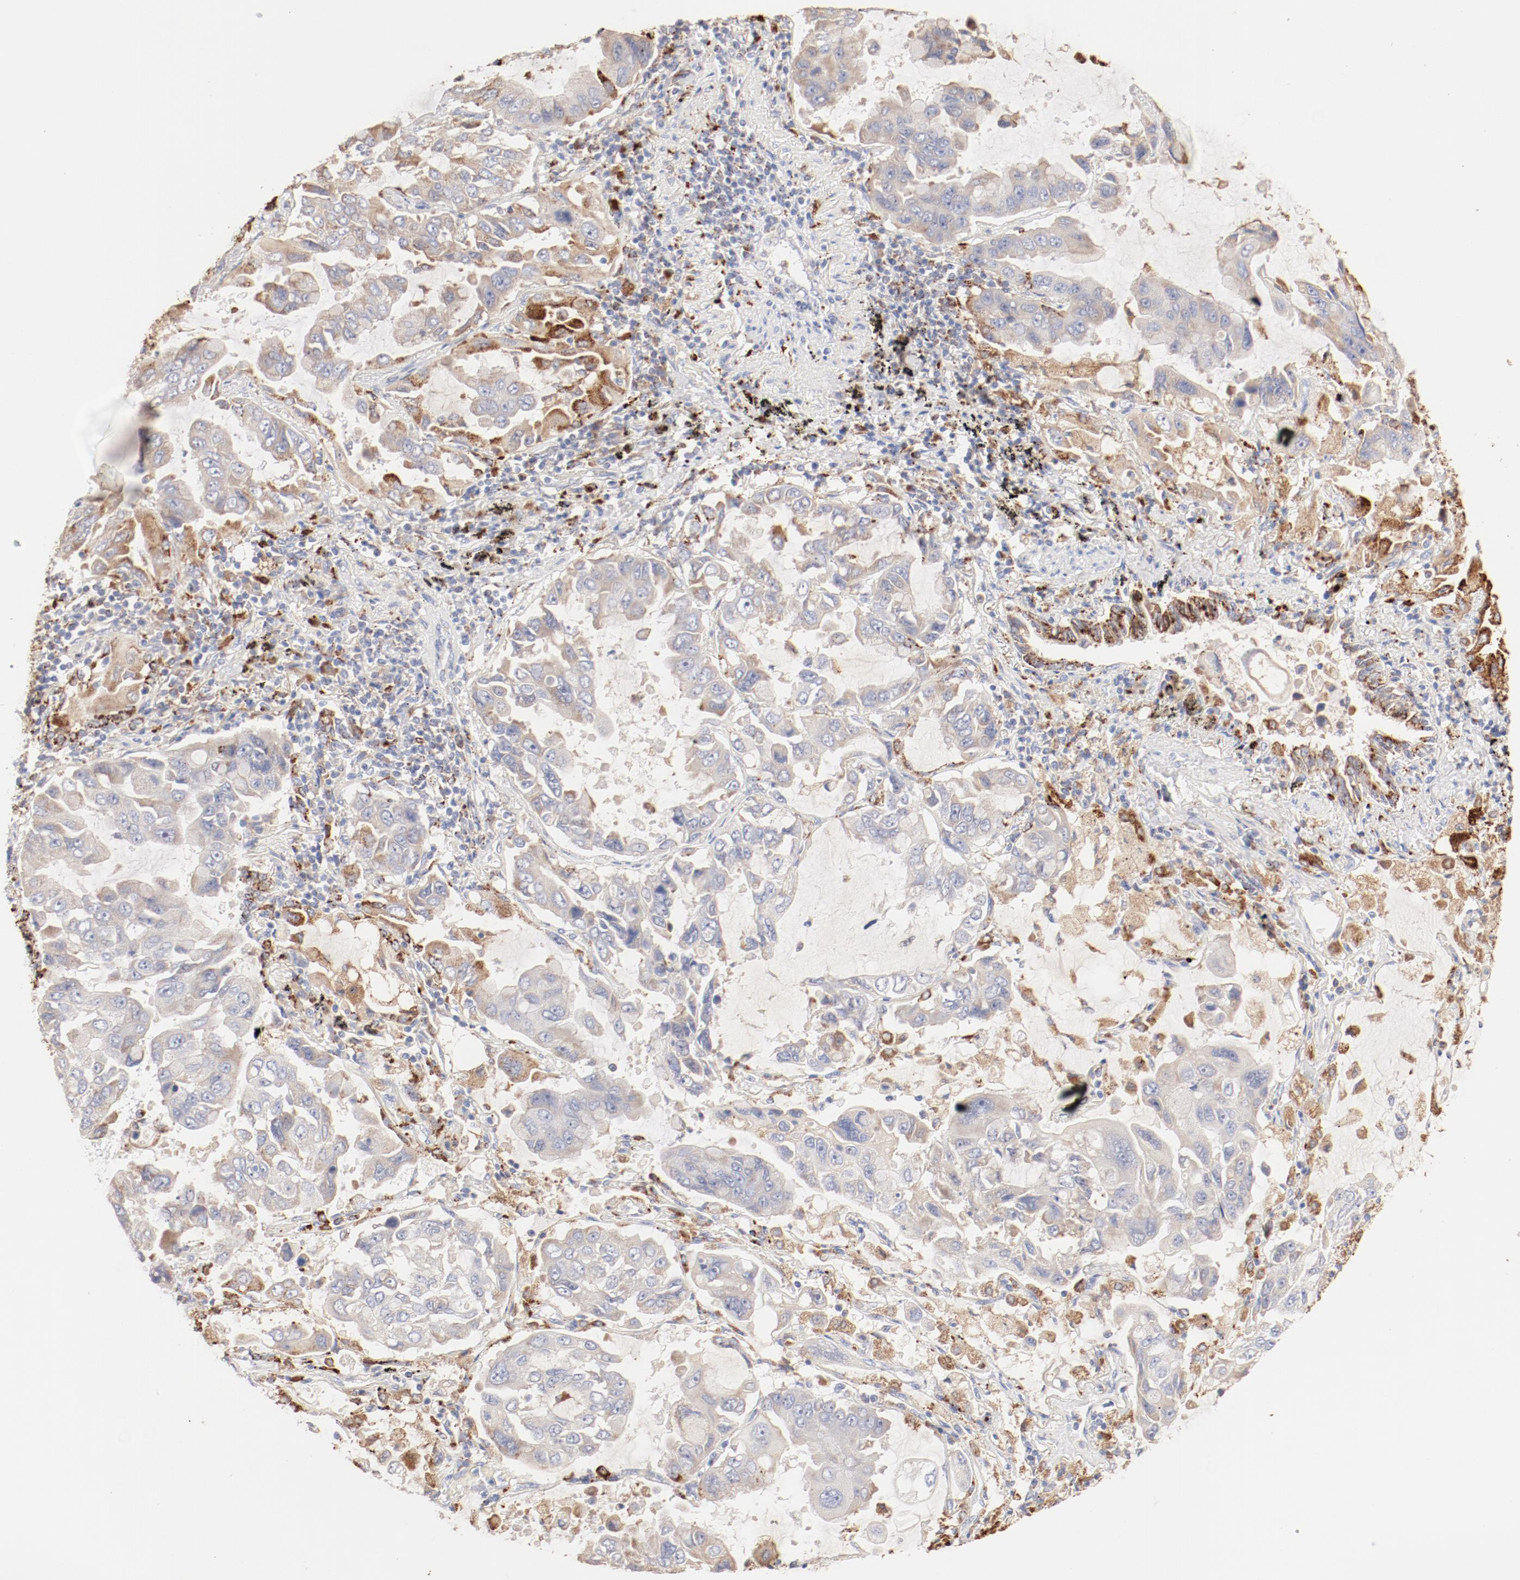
{"staining": {"intensity": "weak", "quantity": ">75%", "location": "cytoplasmic/membranous"}, "tissue": "lung cancer", "cell_type": "Tumor cells", "image_type": "cancer", "snomed": [{"axis": "morphology", "description": "Adenocarcinoma, NOS"}, {"axis": "topography", "description": "Lung"}], "caption": "Brown immunohistochemical staining in human lung adenocarcinoma displays weak cytoplasmic/membranous staining in approximately >75% of tumor cells. (DAB (3,3'-diaminobenzidine) IHC with brightfield microscopy, high magnification).", "gene": "CTSH", "patient": {"sex": "male", "age": 64}}